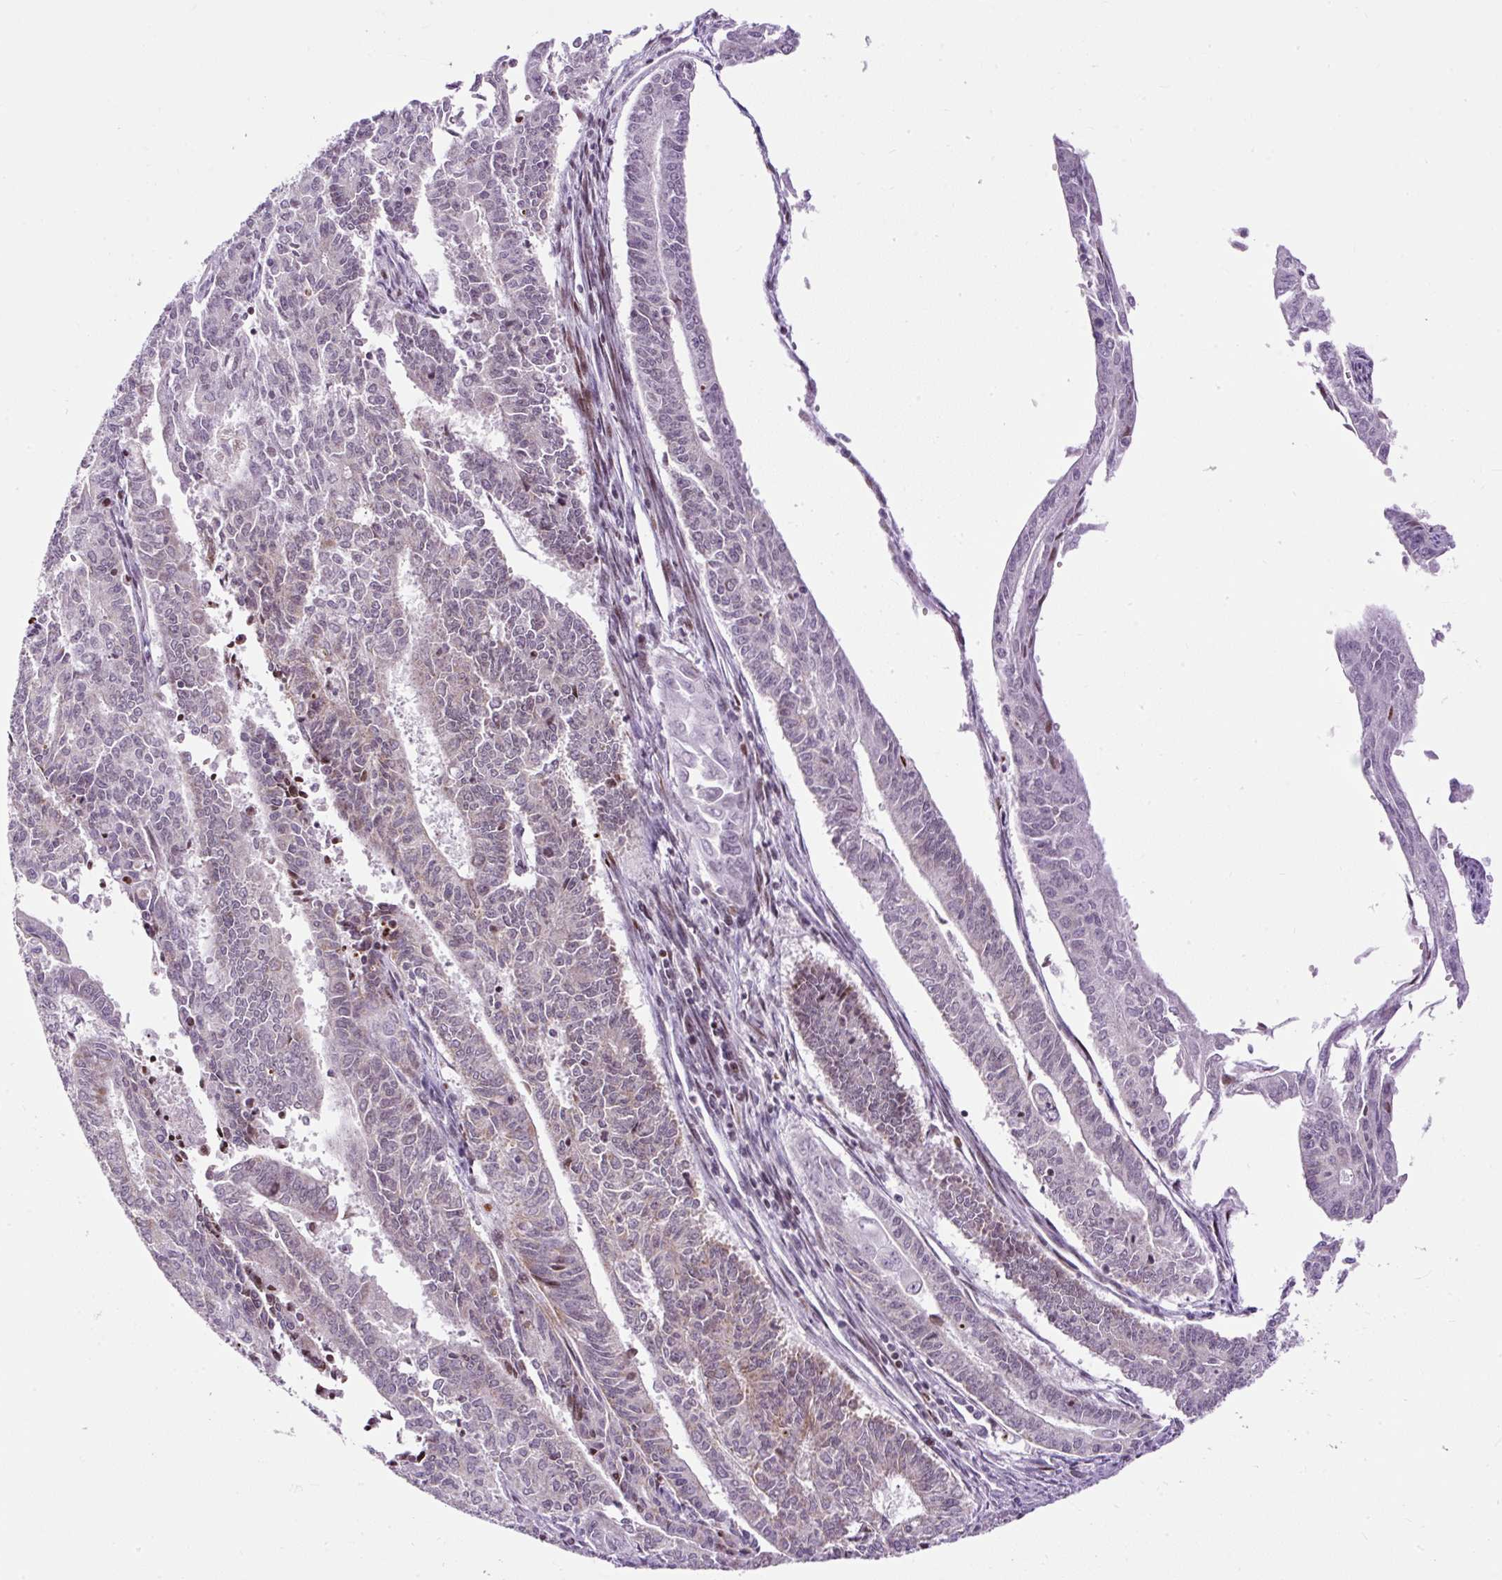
{"staining": {"intensity": "moderate", "quantity": "25%-75%", "location": "cytoplasmic/membranous"}, "tissue": "endometrial cancer", "cell_type": "Tumor cells", "image_type": "cancer", "snomed": [{"axis": "morphology", "description": "Adenocarcinoma, NOS"}, {"axis": "topography", "description": "Endometrium"}], "caption": "An immunohistochemistry image of neoplastic tissue is shown. Protein staining in brown highlights moderate cytoplasmic/membranous positivity in endometrial cancer (adenocarcinoma) within tumor cells.", "gene": "FMC1", "patient": {"sex": "female", "age": 59}}